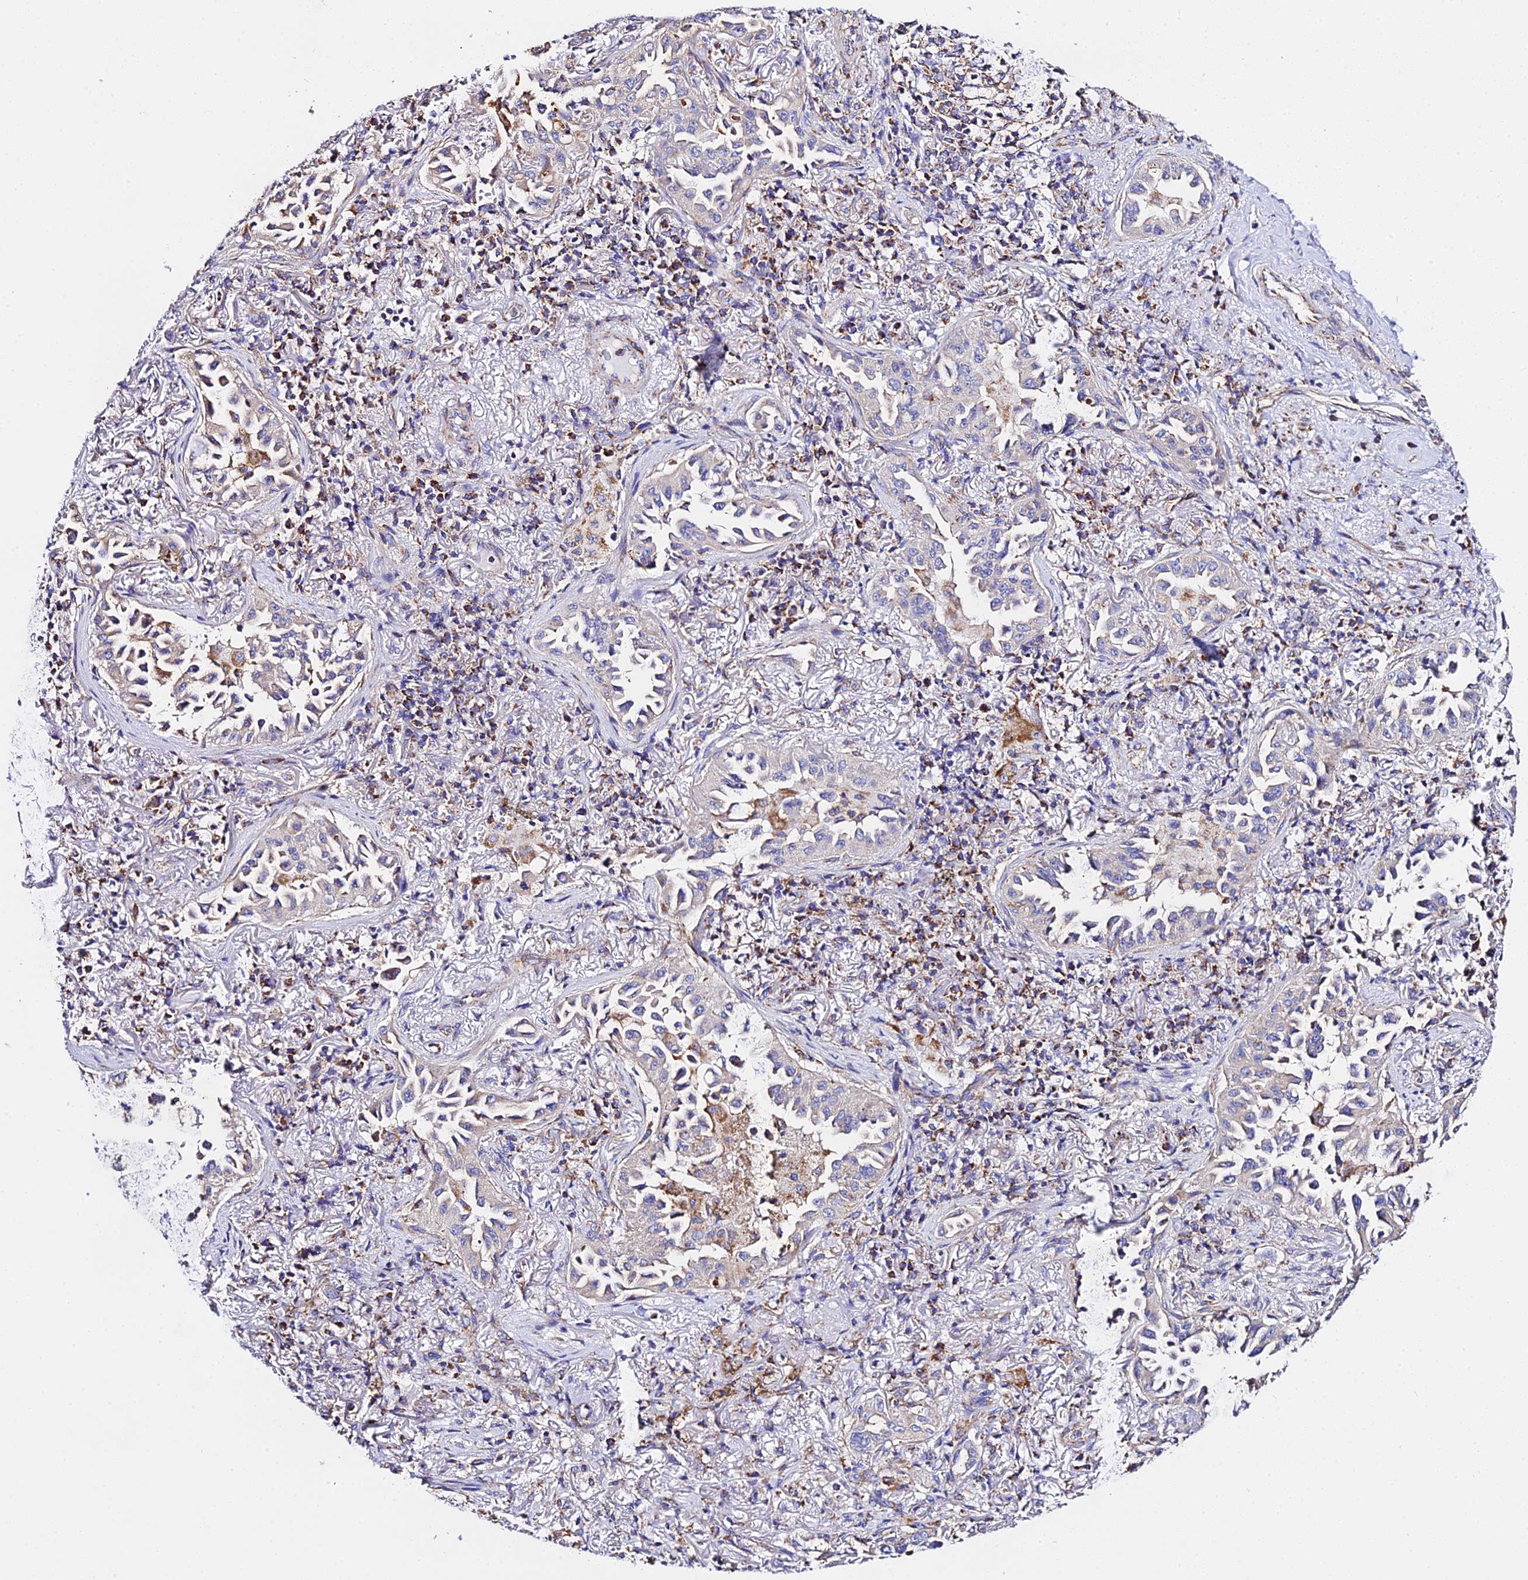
{"staining": {"intensity": "weak", "quantity": "<25%", "location": "cytoplasmic/membranous"}, "tissue": "lung cancer", "cell_type": "Tumor cells", "image_type": "cancer", "snomed": [{"axis": "morphology", "description": "Adenocarcinoma, NOS"}, {"axis": "topography", "description": "Lung"}], "caption": "A micrograph of lung cancer stained for a protein reveals no brown staining in tumor cells.", "gene": "ZNF573", "patient": {"sex": "female", "age": 69}}